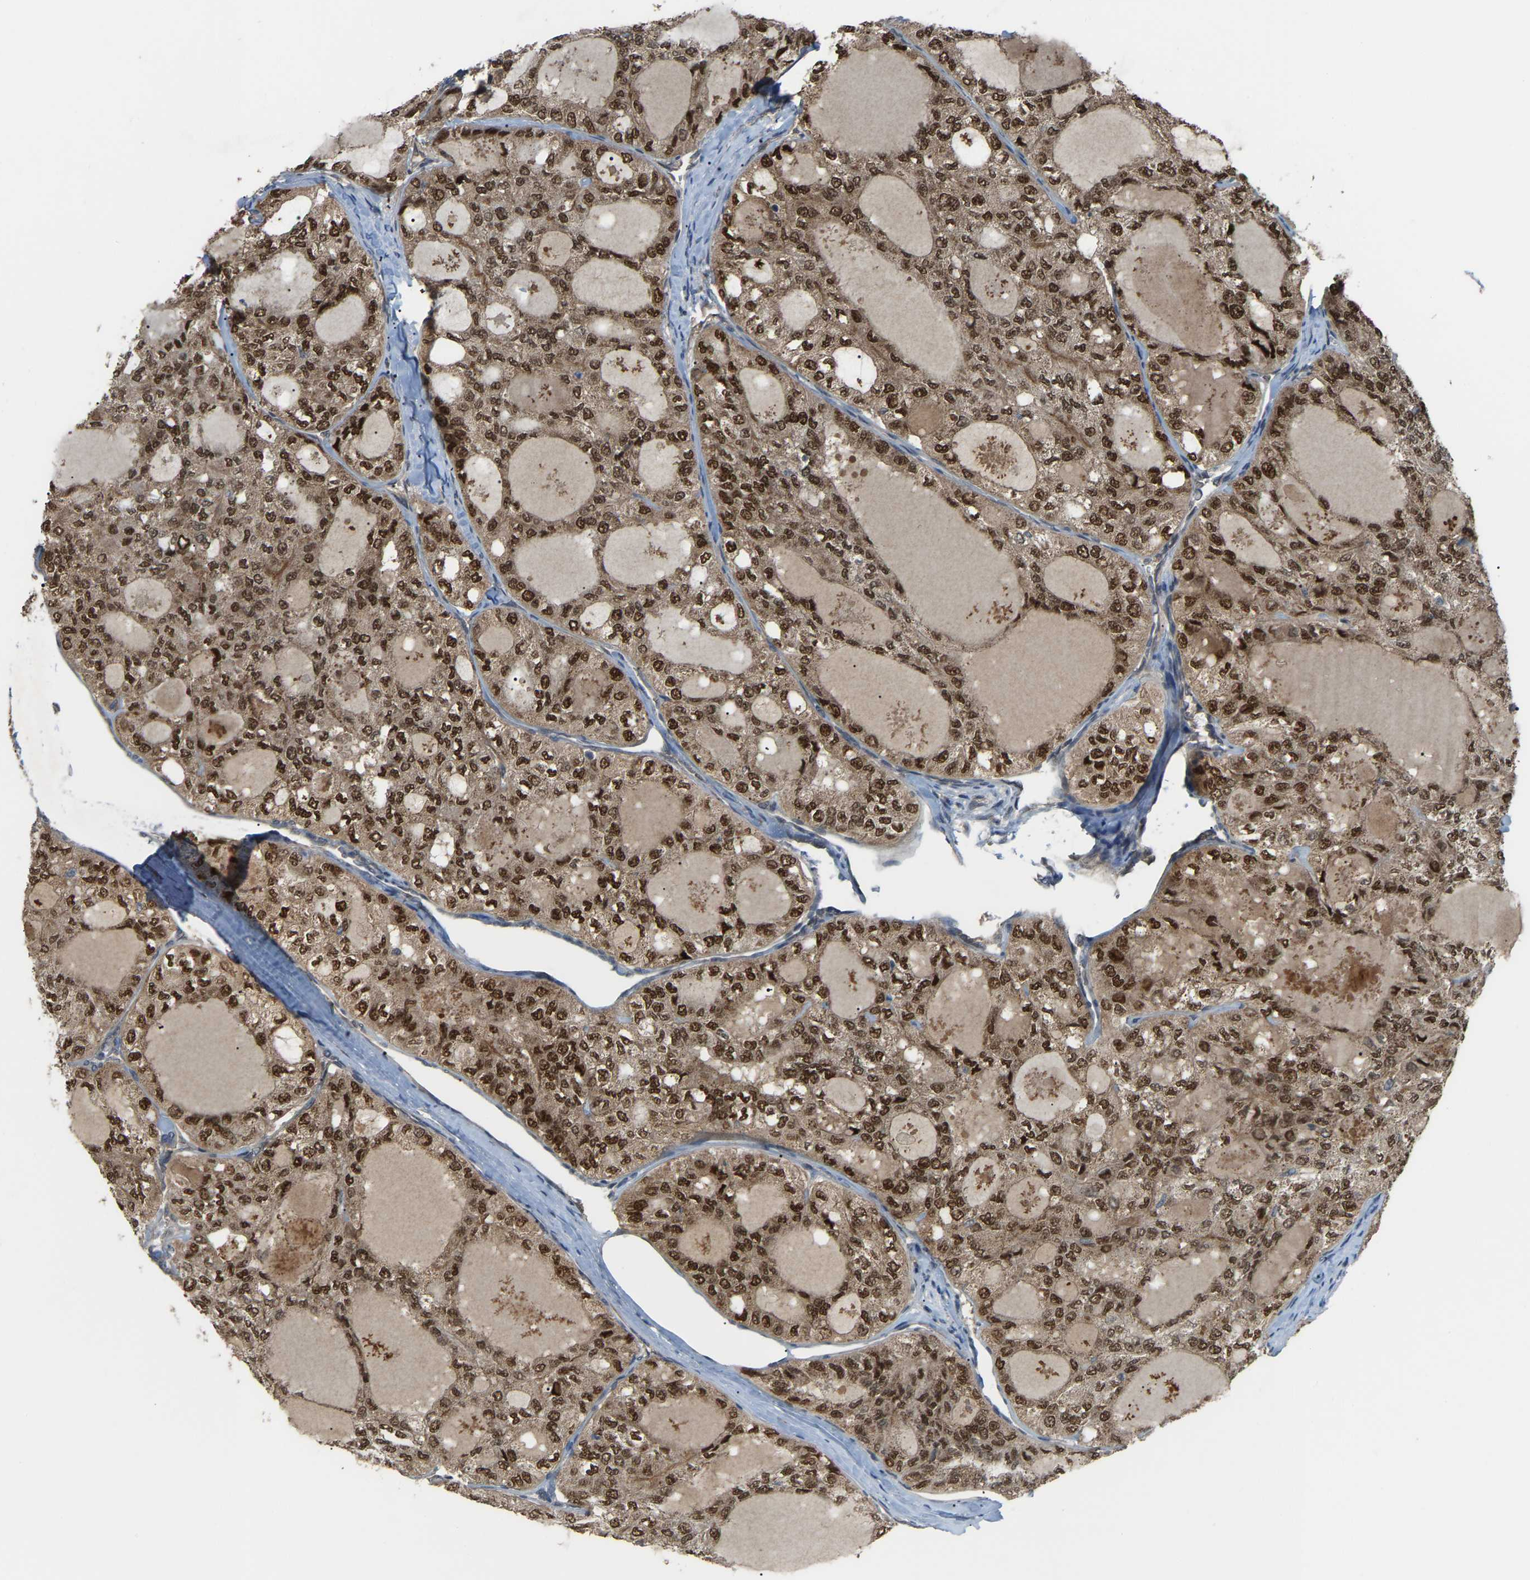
{"staining": {"intensity": "moderate", "quantity": ">75%", "location": "cytoplasmic/membranous,nuclear"}, "tissue": "thyroid cancer", "cell_type": "Tumor cells", "image_type": "cancer", "snomed": [{"axis": "morphology", "description": "Follicular adenoma carcinoma, NOS"}, {"axis": "topography", "description": "Thyroid gland"}], "caption": "DAB immunohistochemical staining of follicular adenoma carcinoma (thyroid) demonstrates moderate cytoplasmic/membranous and nuclear protein staining in approximately >75% of tumor cells.", "gene": "CROT", "patient": {"sex": "male", "age": 75}}